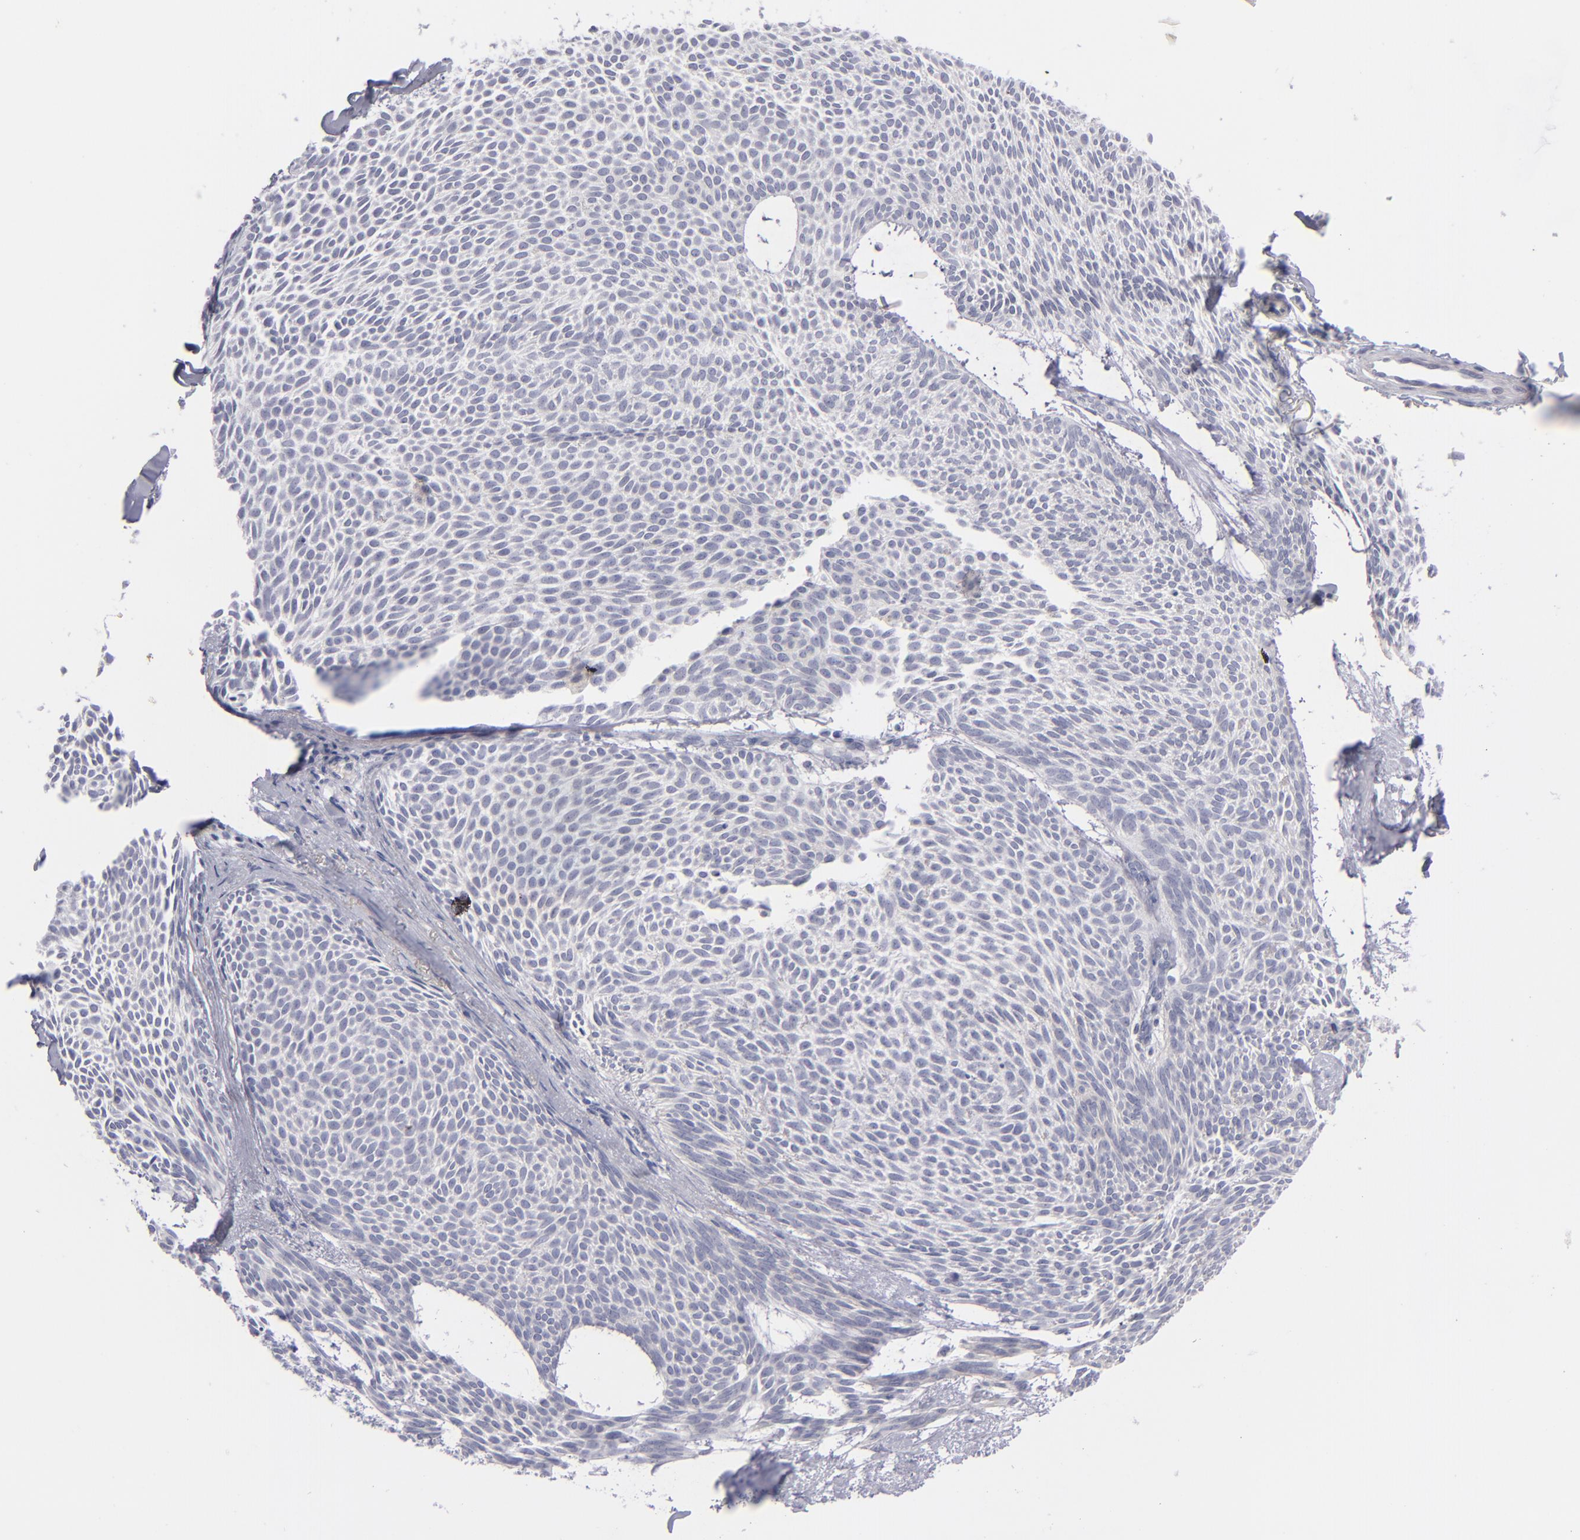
{"staining": {"intensity": "negative", "quantity": "none", "location": "none"}, "tissue": "skin cancer", "cell_type": "Tumor cells", "image_type": "cancer", "snomed": [{"axis": "morphology", "description": "Basal cell carcinoma"}, {"axis": "topography", "description": "Skin"}], "caption": "Immunohistochemistry micrograph of neoplastic tissue: human skin basal cell carcinoma stained with DAB reveals no significant protein positivity in tumor cells.", "gene": "ITGB4", "patient": {"sex": "male", "age": 84}}